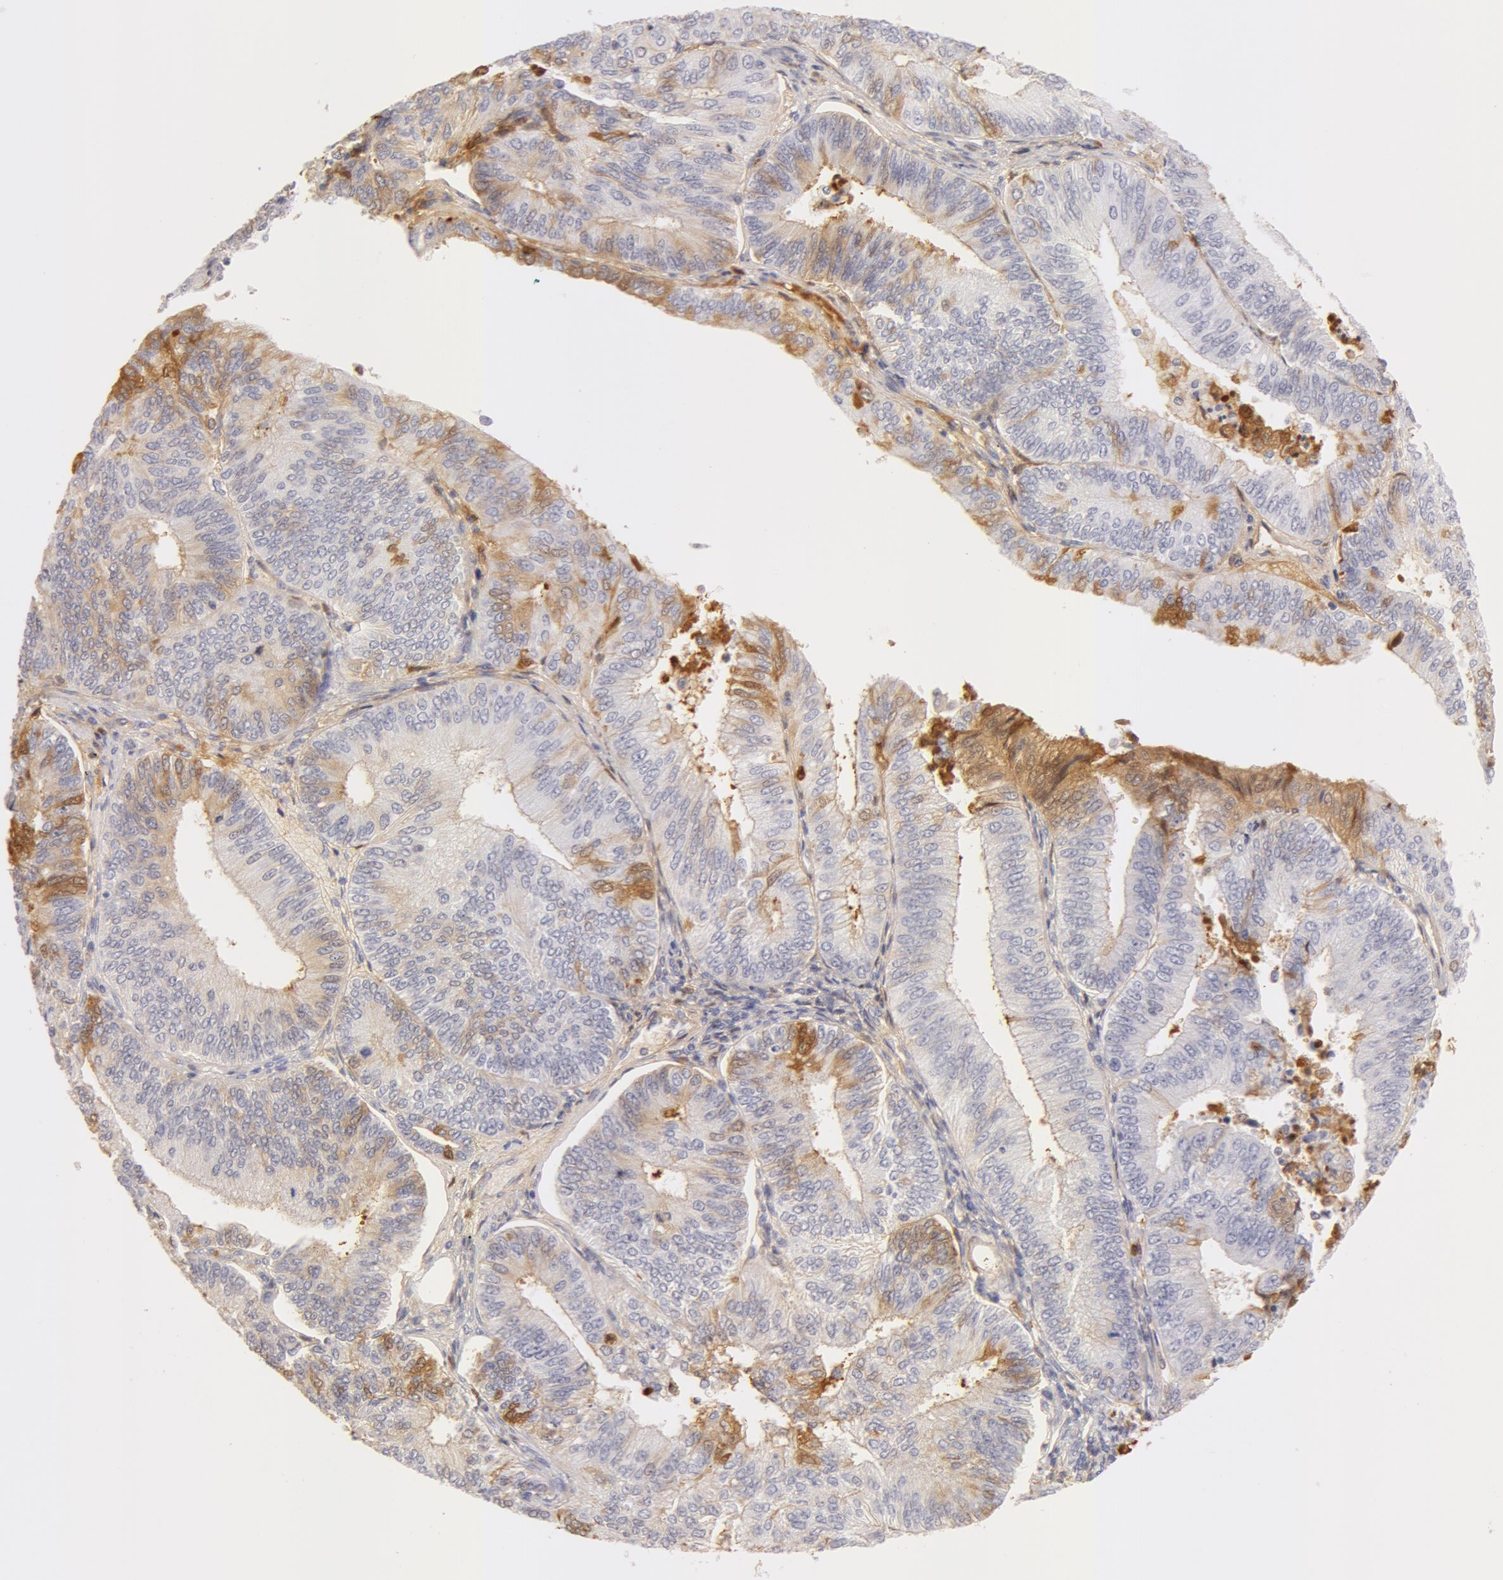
{"staining": {"intensity": "weak", "quantity": "<25%", "location": "cytoplasmic/membranous"}, "tissue": "endometrial cancer", "cell_type": "Tumor cells", "image_type": "cancer", "snomed": [{"axis": "morphology", "description": "Adenocarcinoma, NOS"}, {"axis": "topography", "description": "Endometrium"}], "caption": "High magnification brightfield microscopy of endometrial cancer stained with DAB (3,3'-diaminobenzidine) (brown) and counterstained with hematoxylin (blue): tumor cells show no significant expression.", "gene": "GC", "patient": {"sex": "female", "age": 55}}